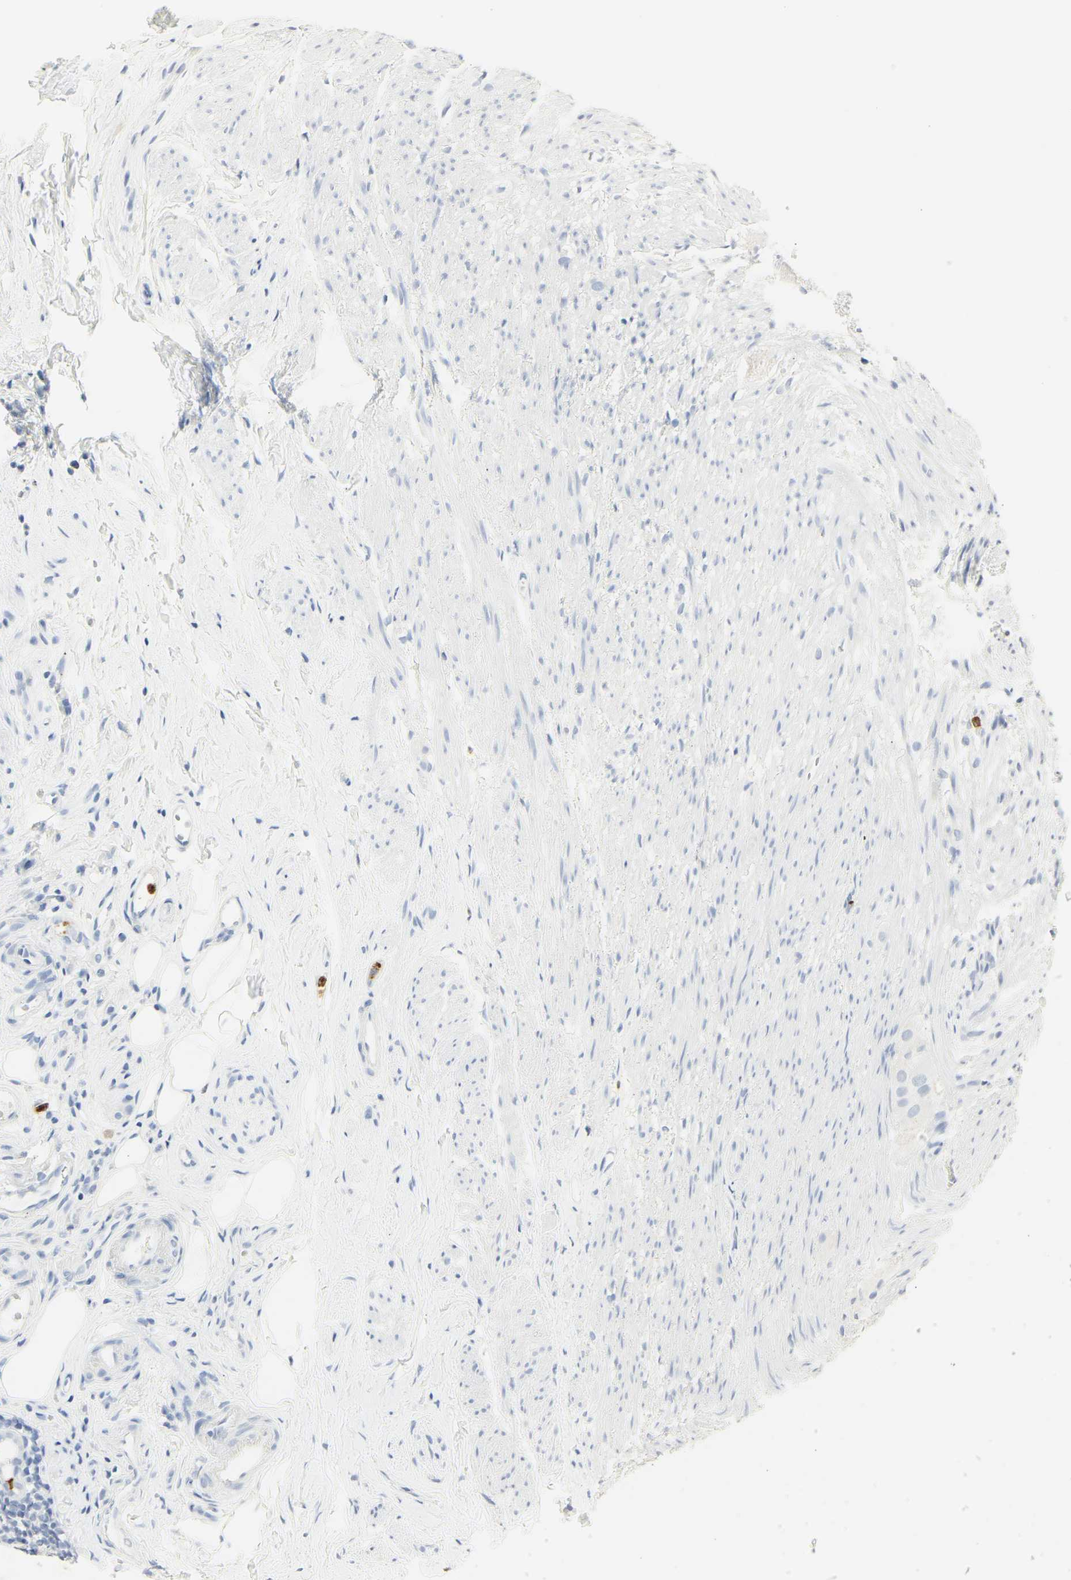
{"staining": {"intensity": "negative", "quantity": "none", "location": "none"}, "tissue": "appendix", "cell_type": "Glandular cells", "image_type": "normal", "snomed": [{"axis": "morphology", "description": "Normal tissue, NOS"}, {"axis": "topography", "description": "Appendix"}], "caption": "Glandular cells show no significant positivity in normal appendix. The staining was performed using DAB to visualize the protein expression in brown, while the nuclei were stained in blue with hematoxylin (Magnification: 20x).", "gene": "MPO", "patient": {"sex": "female", "age": 77}}